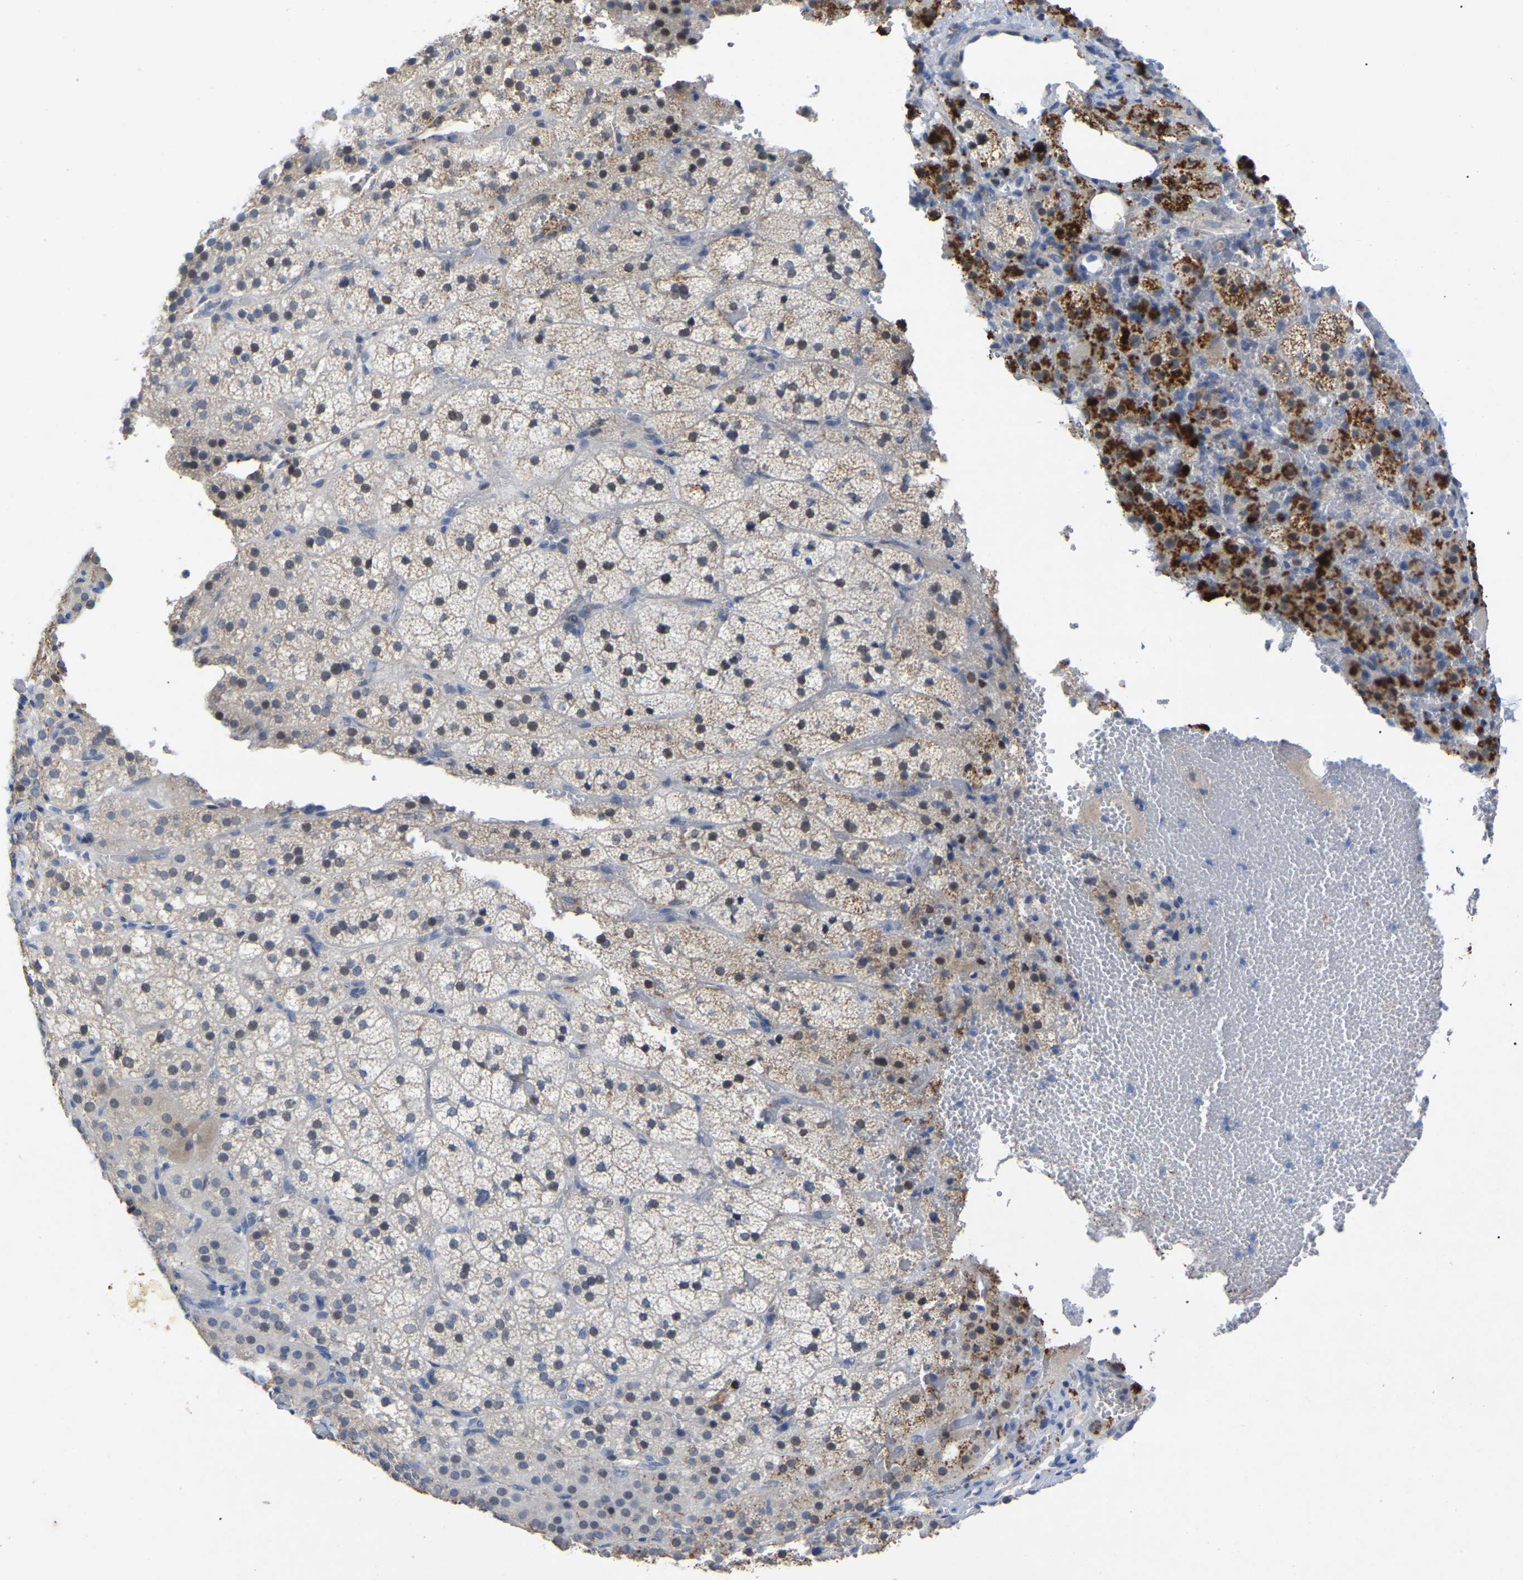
{"staining": {"intensity": "strong", "quantity": "<25%", "location": "cytoplasmic/membranous"}, "tissue": "adrenal gland", "cell_type": "Glandular cells", "image_type": "normal", "snomed": [{"axis": "morphology", "description": "Normal tissue, NOS"}, {"axis": "topography", "description": "Adrenal gland"}], "caption": "Immunohistochemistry (DAB) staining of normal human adrenal gland reveals strong cytoplasmic/membranous protein expression in approximately <25% of glandular cells.", "gene": "SMPD2", "patient": {"sex": "female", "age": 59}}